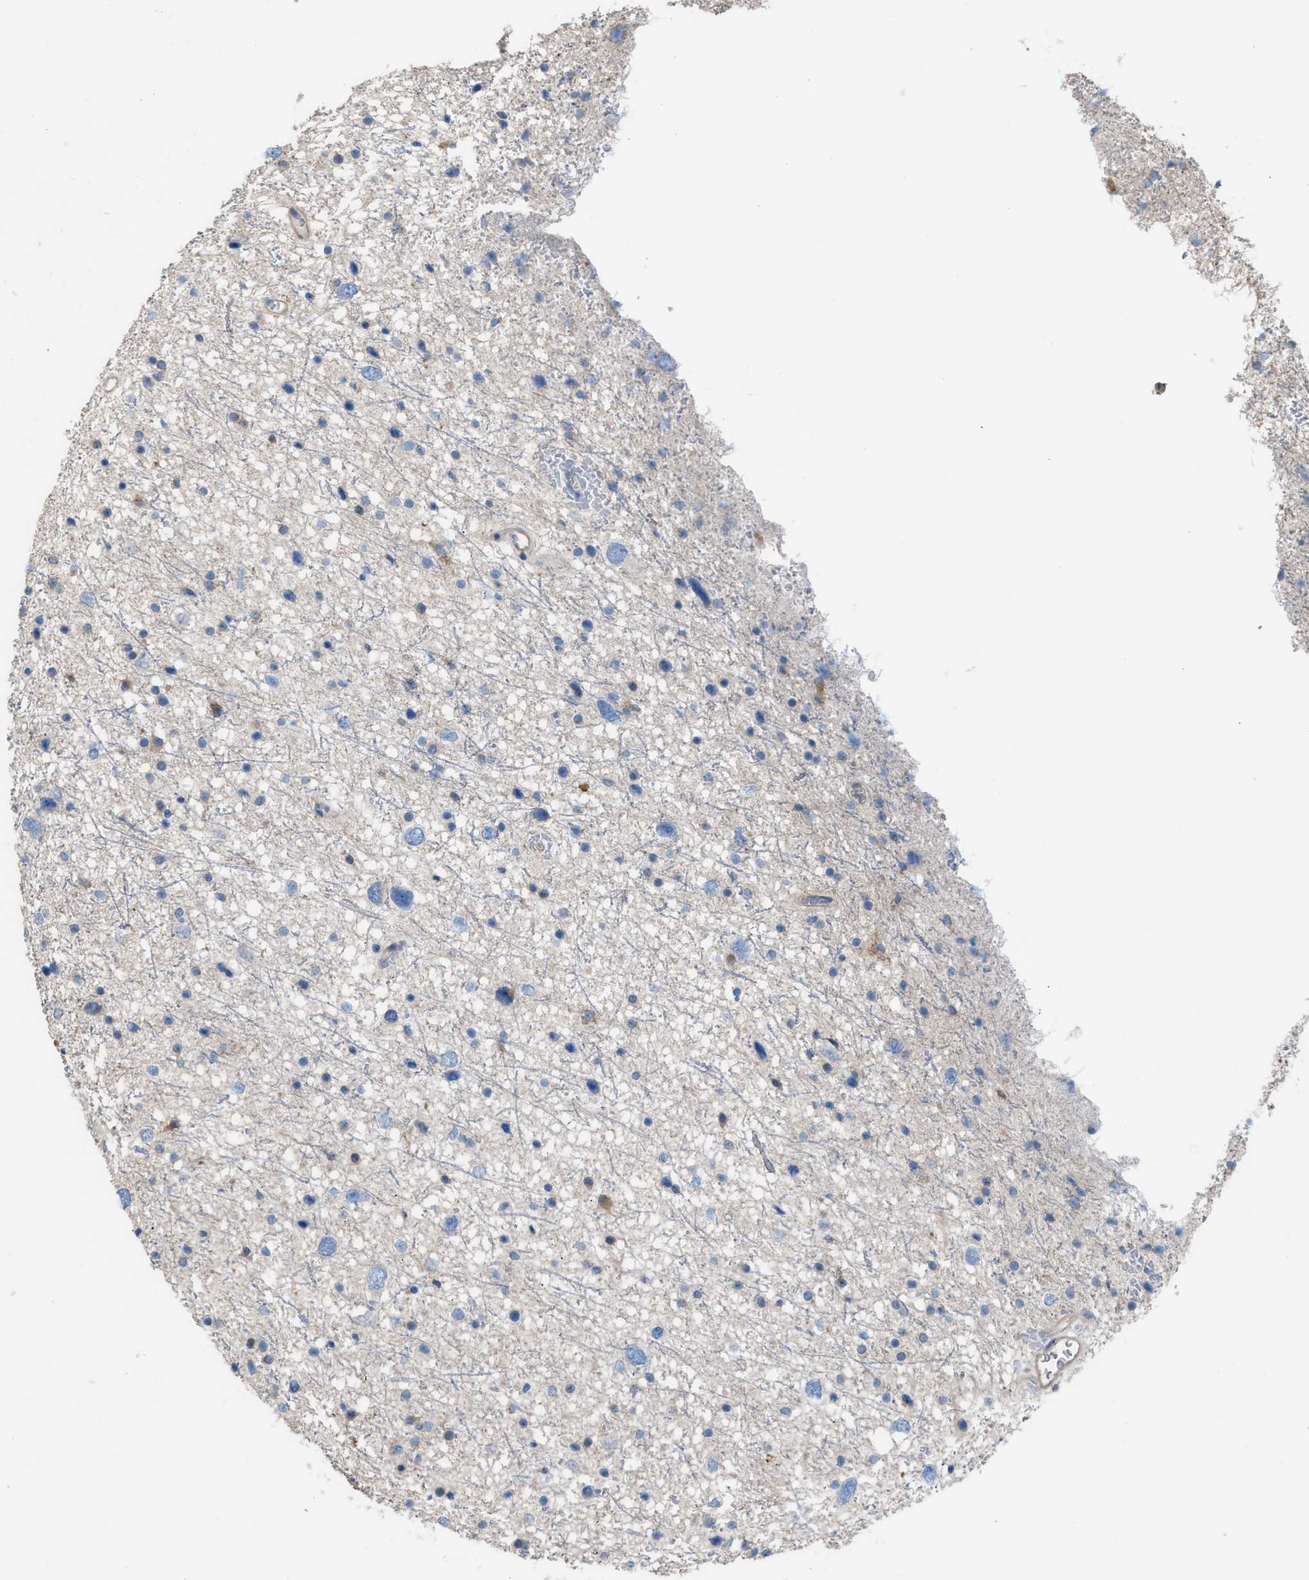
{"staining": {"intensity": "weak", "quantity": "25%-75%", "location": "cytoplasmic/membranous"}, "tissue": "glioma", "cell_type": "Tumor cells", "image_type": "cancer", "snomed": [{"axis": "morphology", "description": "Glioma, malignant, Low grade"}, {"axis": "topography", "description": "Brain"}], "caption": "Malignant low-grade glioma was stained to show a protein in brown. There is low levels of weak cytoplasmic/membranous expression in about 25%-75% of tumor cells.", "gene": "NQO2", "patient": {"sex": "female", "age": 37}}